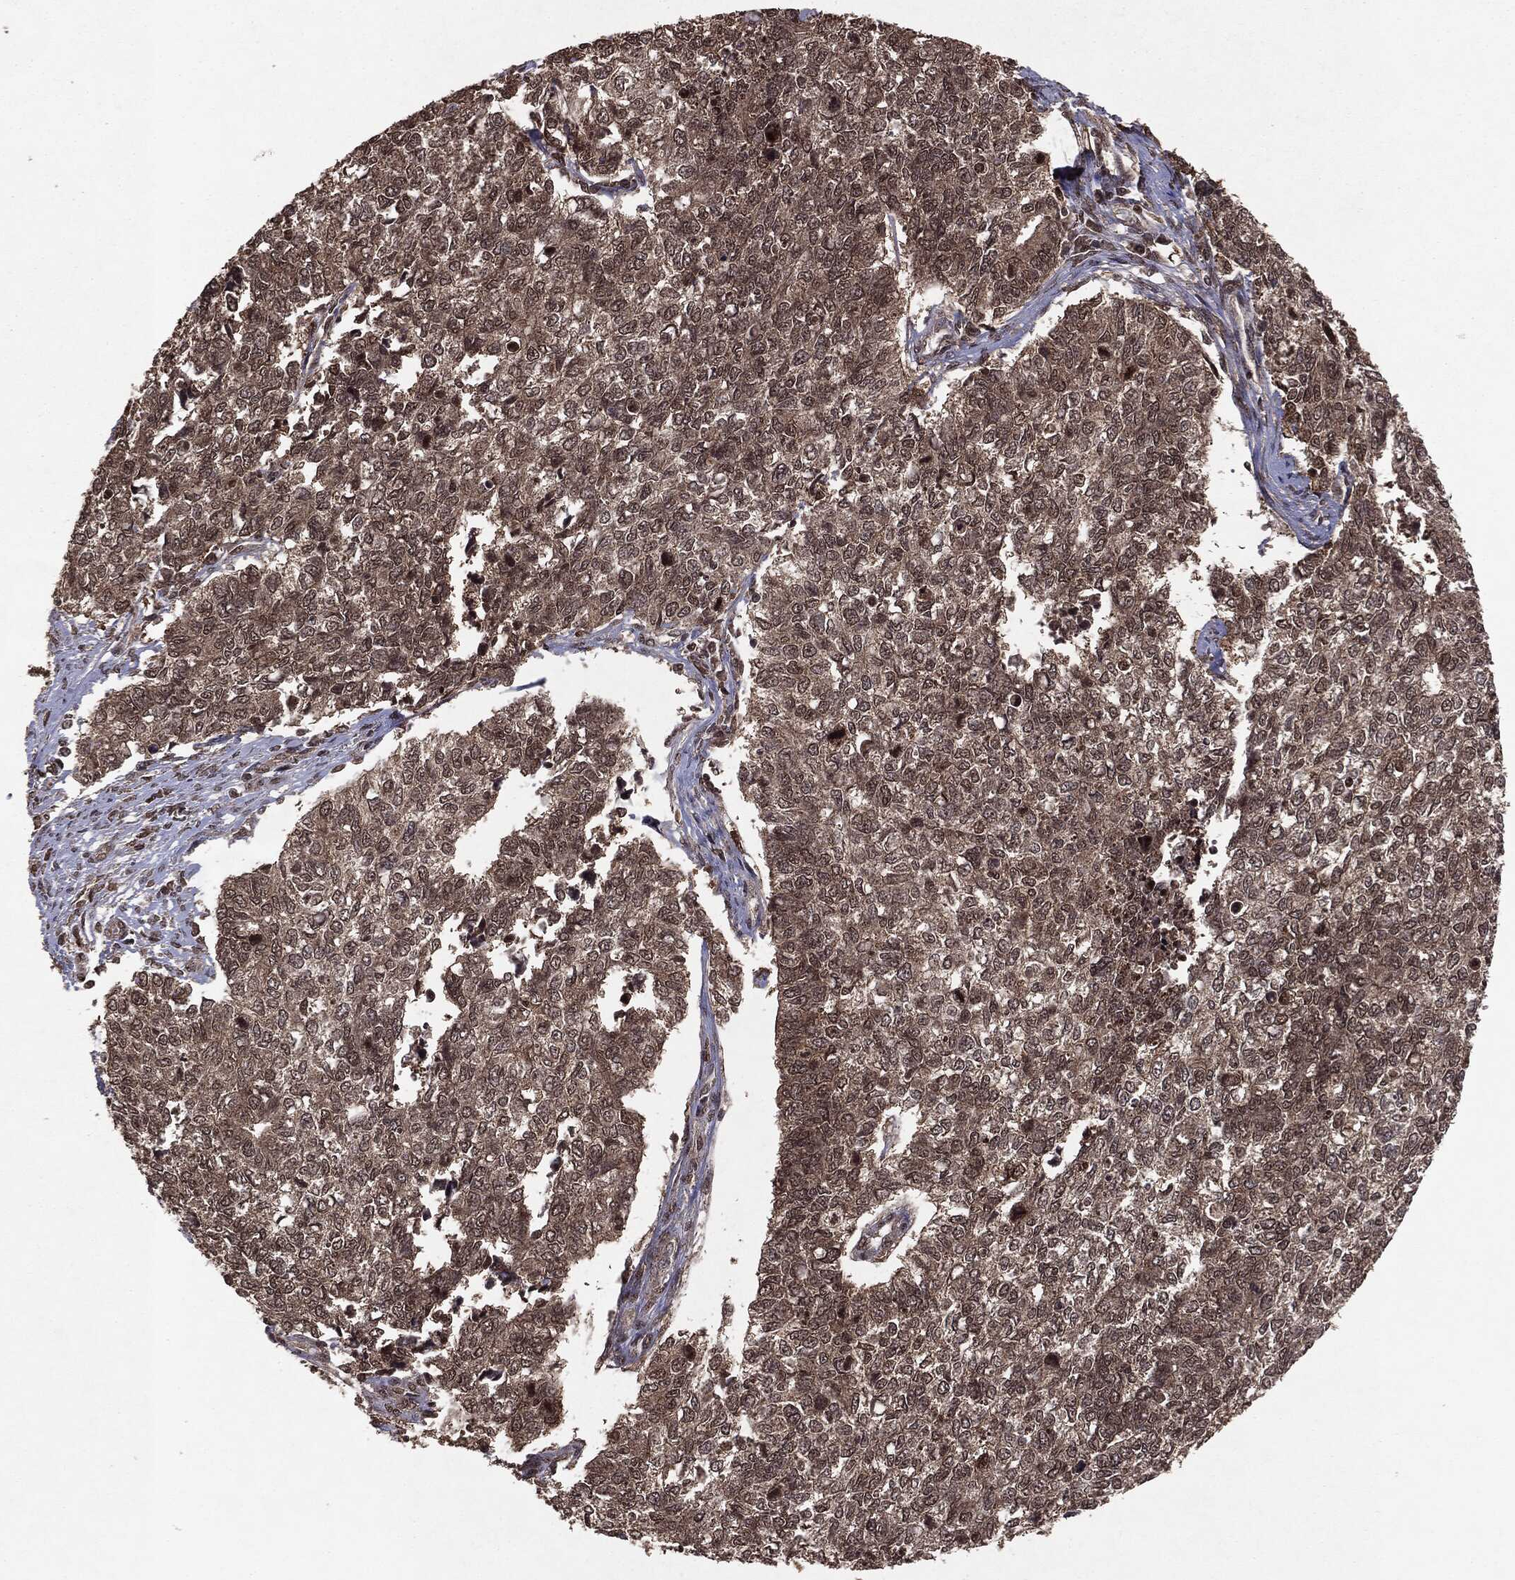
{"staining": {"intensity": "weak", "quantity": "25%-75%", "location": "cytoplasmic/membranous,nuclear"}, "tissue": "cervical cancer", "cell_type": "Tumor cells", "image_type": "cancer", "snomed": [{"axis": "morphology", "description": "Adenocarcinoma, NOS"}, {"axis": "topography", "description": "Cervix"}], "caption": "Approximately 25%-75% of tumor cells in cervical adenocarcinoma show weak cytoplasmic/membranous and nuclear protein staining as visualized by brown immunohistochemical staining.", "gene": "PEBP1", "patient": {"sex": "female", "age": 63}}